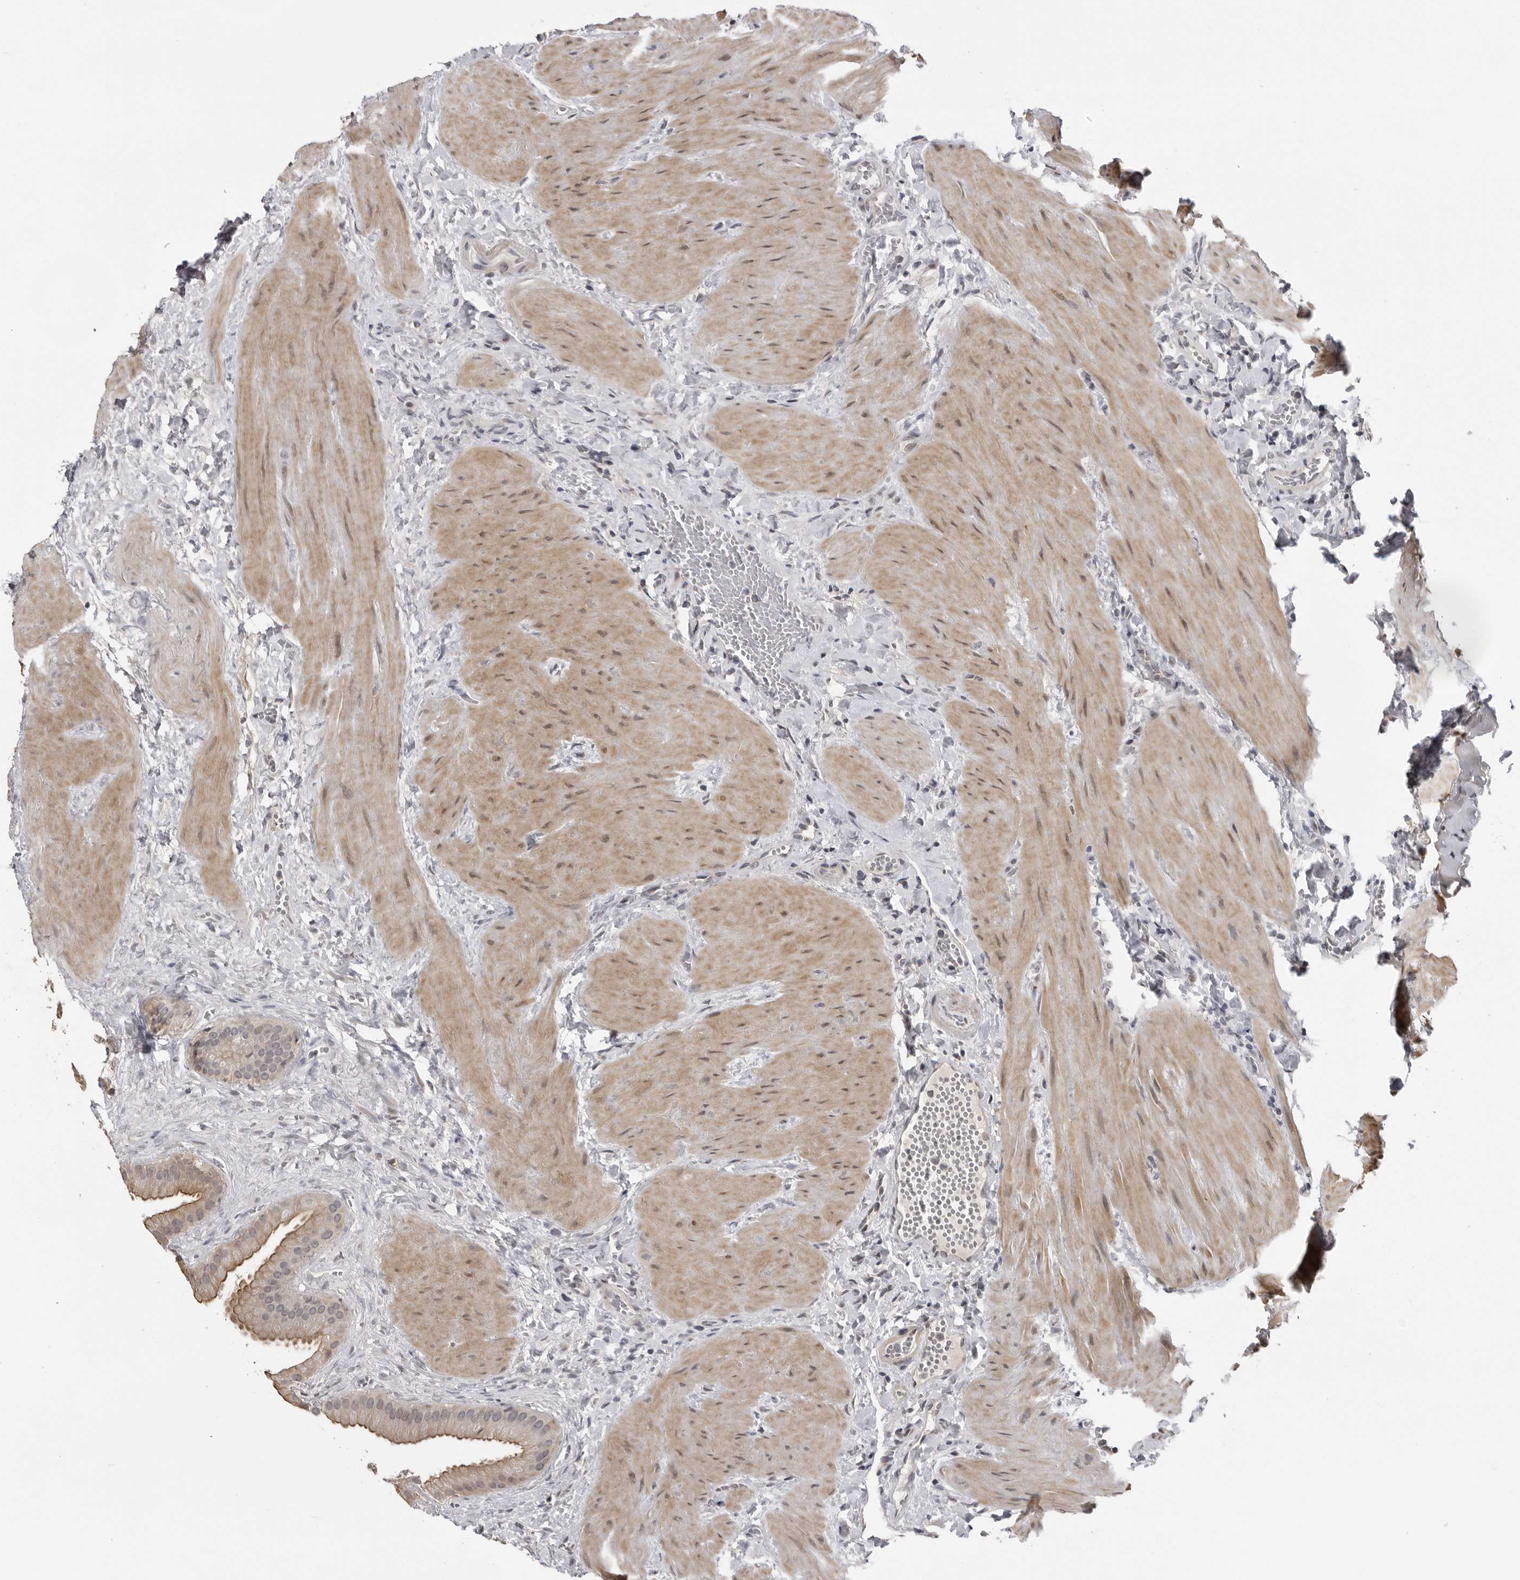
{"staining": {"intensity": "moderate", "quantity": ">75%", "location": "cytoplasmic/membranous"}, "tissue": "gallbladder", "cell_type": "Glandular cells", "image_type": "normal", "snomed": [{"axis": "morphology", "description": "Normal tissue, NOS"}, {"axis": "topography", "description": "Gallbladder"}], "caption": "Immunohistochemistry (IHC) staining of benign gallbladder, which shows medium levels of moderate cytoplasmic/membranous positivity in approximately >75% of glandular cells indicating moderate cytoplasmic/membranous protein expression. The staining was performed using DAB (3,3'-diaminobenzidine) (brown) for protein detection and nuclei were counterstained in hematoxylin (blue).", "gene": "PRRX2", "patient": {"sex": "male", "age": 55}}